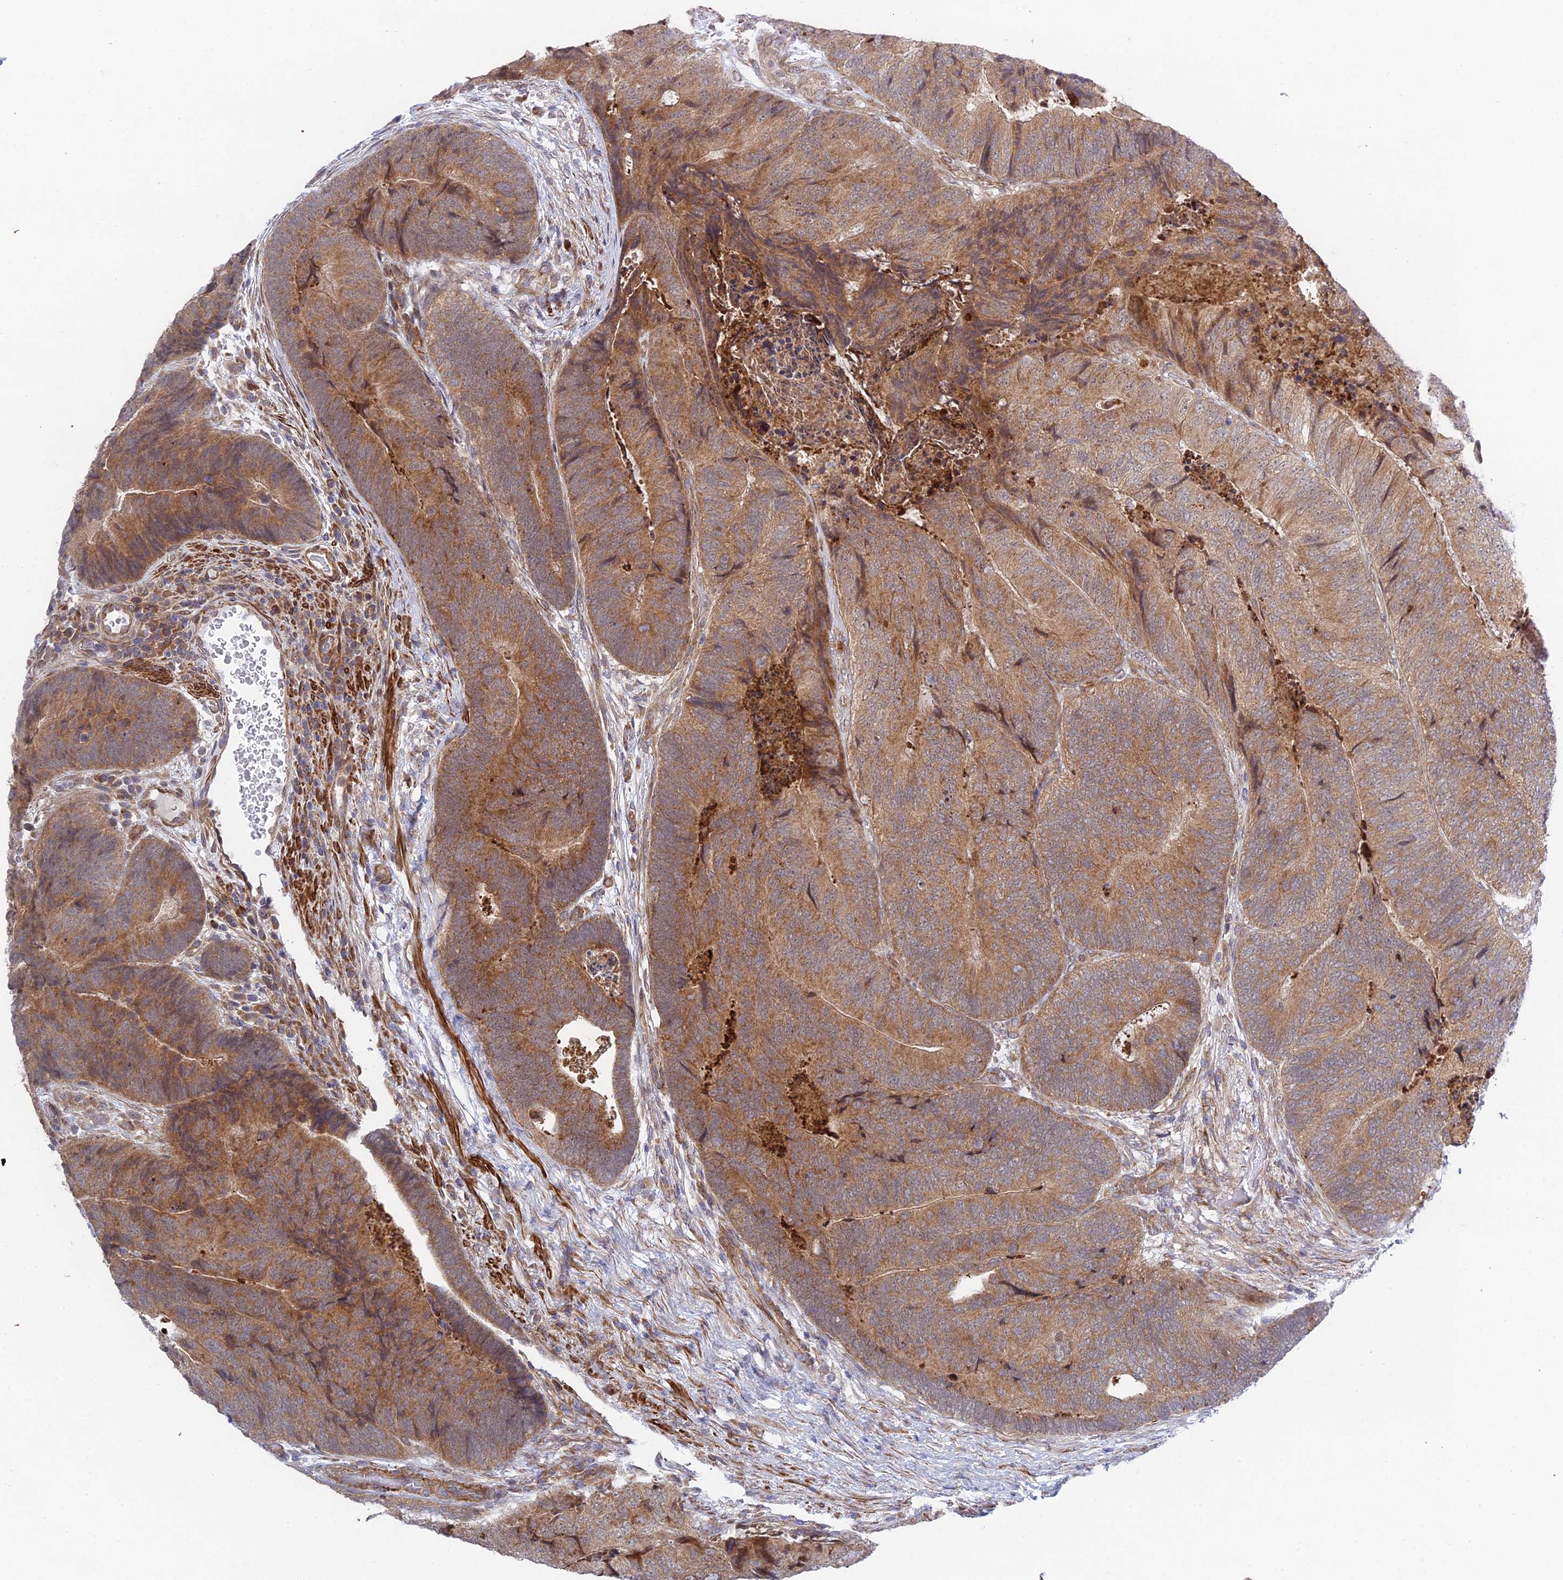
{"staining": {"intensity": "moderate", "quantity": ">75%", "location": "cytoplasmic/membranous"}, "tissue": "colorectal cancer", "cell_type": "Tumor cells", "image_type": "cancer", "snomed": [{"axis": "morphology", "description": "Adenocarcinoma, NOS"}, {"axis": "topography", "description": "Colon"}], "caption": "Brown immunohistochemical staining in colorectal cancer shows moderate cytoplasmic/membranous staining in approximately >75% of tumor cells.", "gene": "INCA1", "patient": {"sex": "female", "age": 67}}